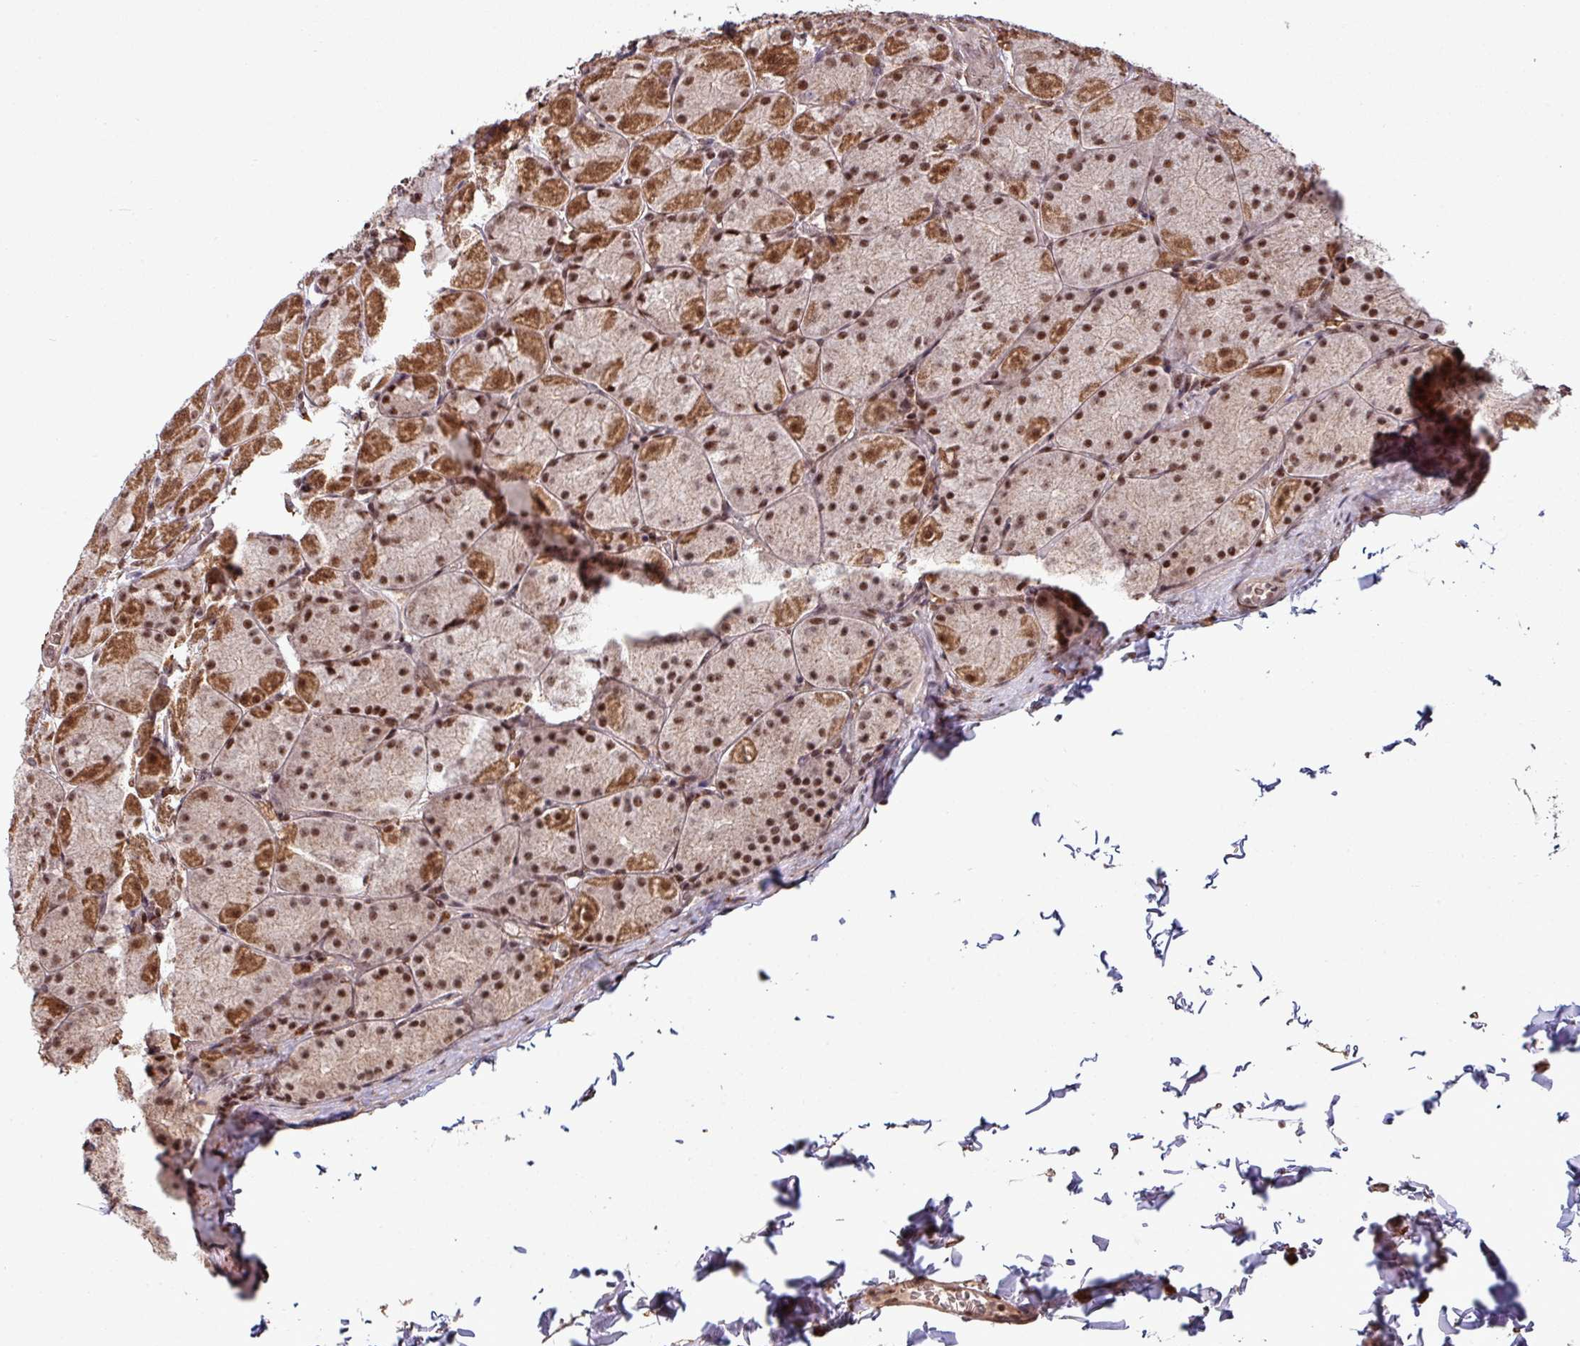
{"staining": {"intensity": "strong", "quantity": ">75%", "location": "cytoplasmic/membranous,nuclear"}, "tissue": "stomach", "cell_type": "Glandular cells", "image_type": "normal", "snomed": [{"axis": "morphology", "description": "Normal tissue, NOS"}, {"axis": "topography", "description": "Stomach, upper"}], "caption": "A photomicrograph showing strong cytoplasmic/membranous,nuclear positivity in about >75% of glandular cells in unremarkable stomach, as visualized by brown immunohistochemical staining.", "gene": "PHF23", "patient": {"sex": "female", "age": 56}}